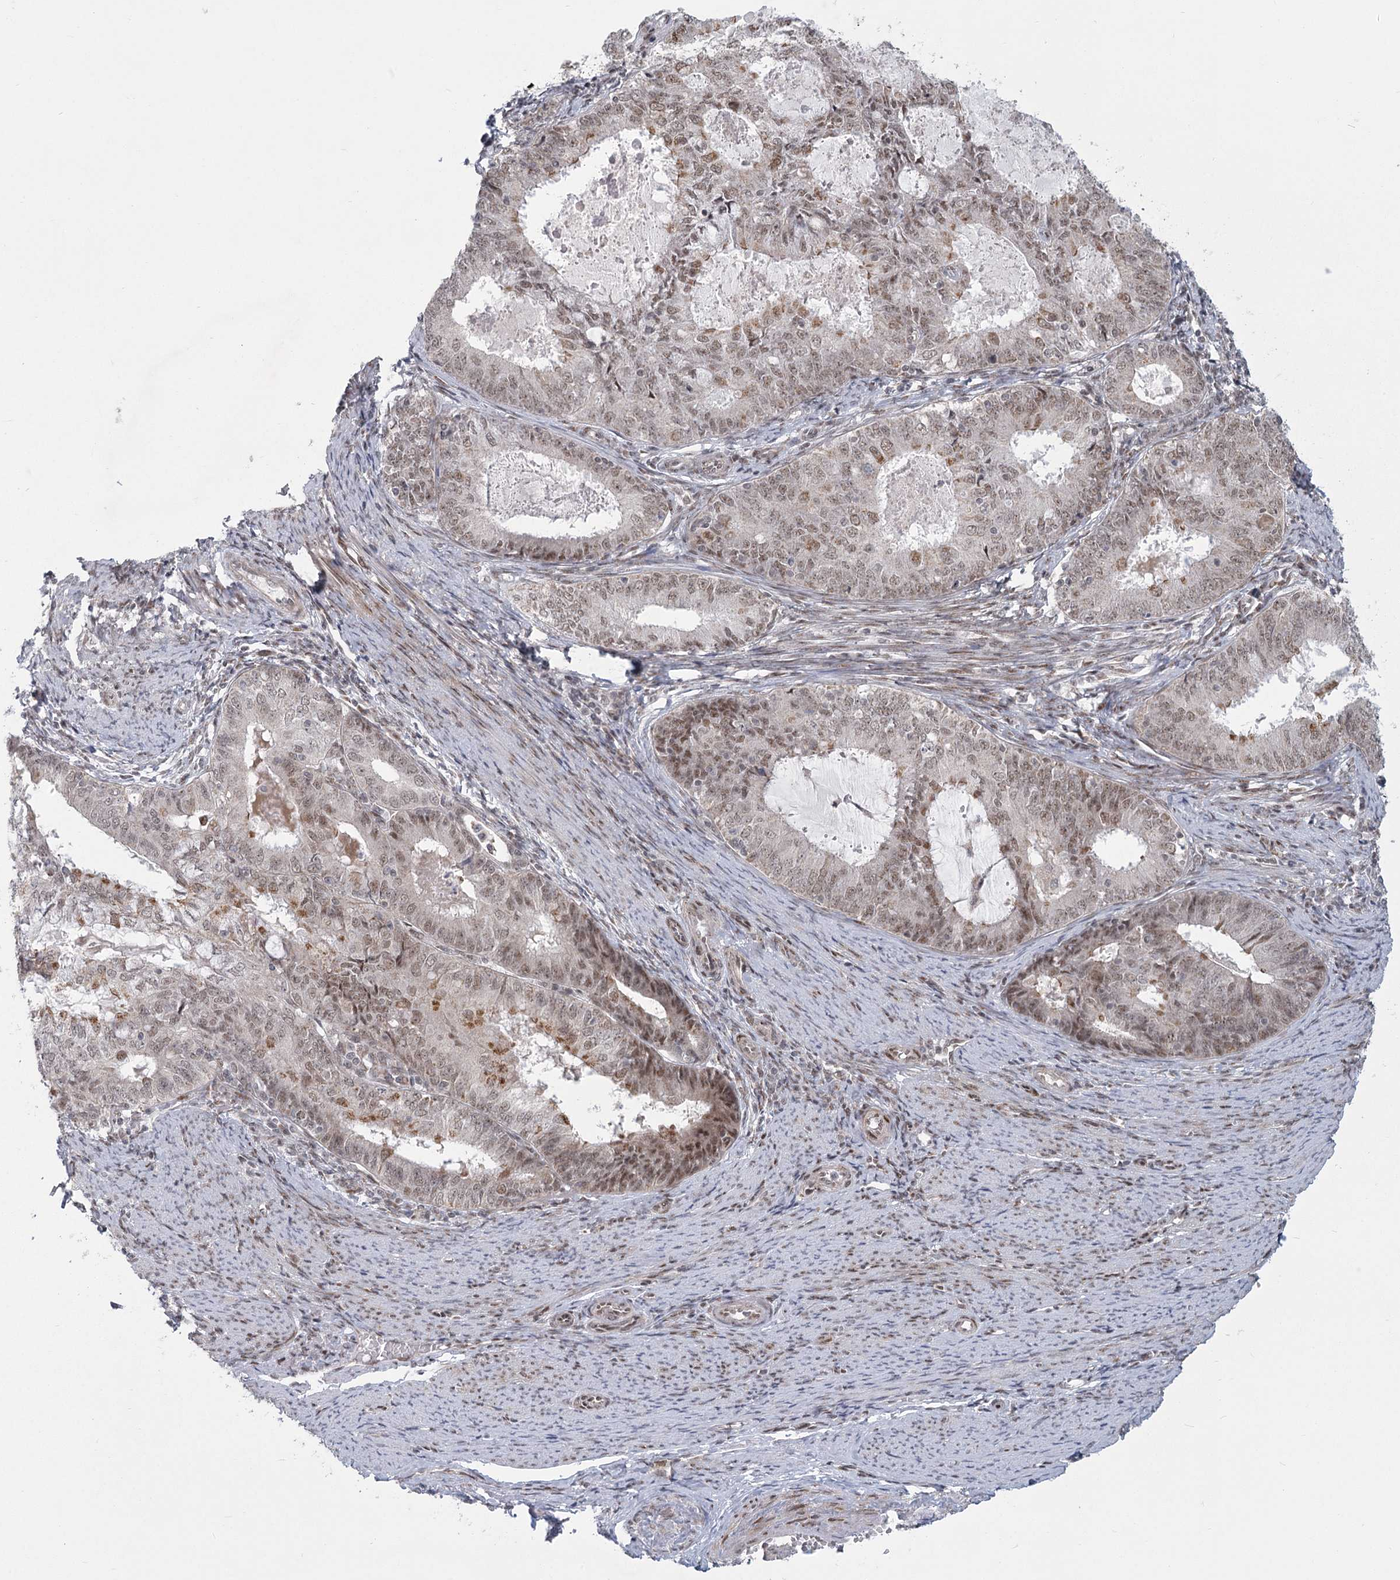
{"staining": {"intensity": "moderate", "quantity": ">75%", "location": "nuclear"}, "tissue": "endometrial cancer", "cell_type": "Tumor cells", "image_type": "cancer", "snomed": [{"axis": "morphology", "description": "Adenocarcinoma, NOS"}, {"axis": "topography", "description": "Endometrium"}], "caption": "This is an image of immunohistochemistry staining of endometrial adenocarcinoma, which shows moderate staining in the nuclear of tumor cells.", "gene": "CIB4", "patient": {"sex": "female", "age": 57}}